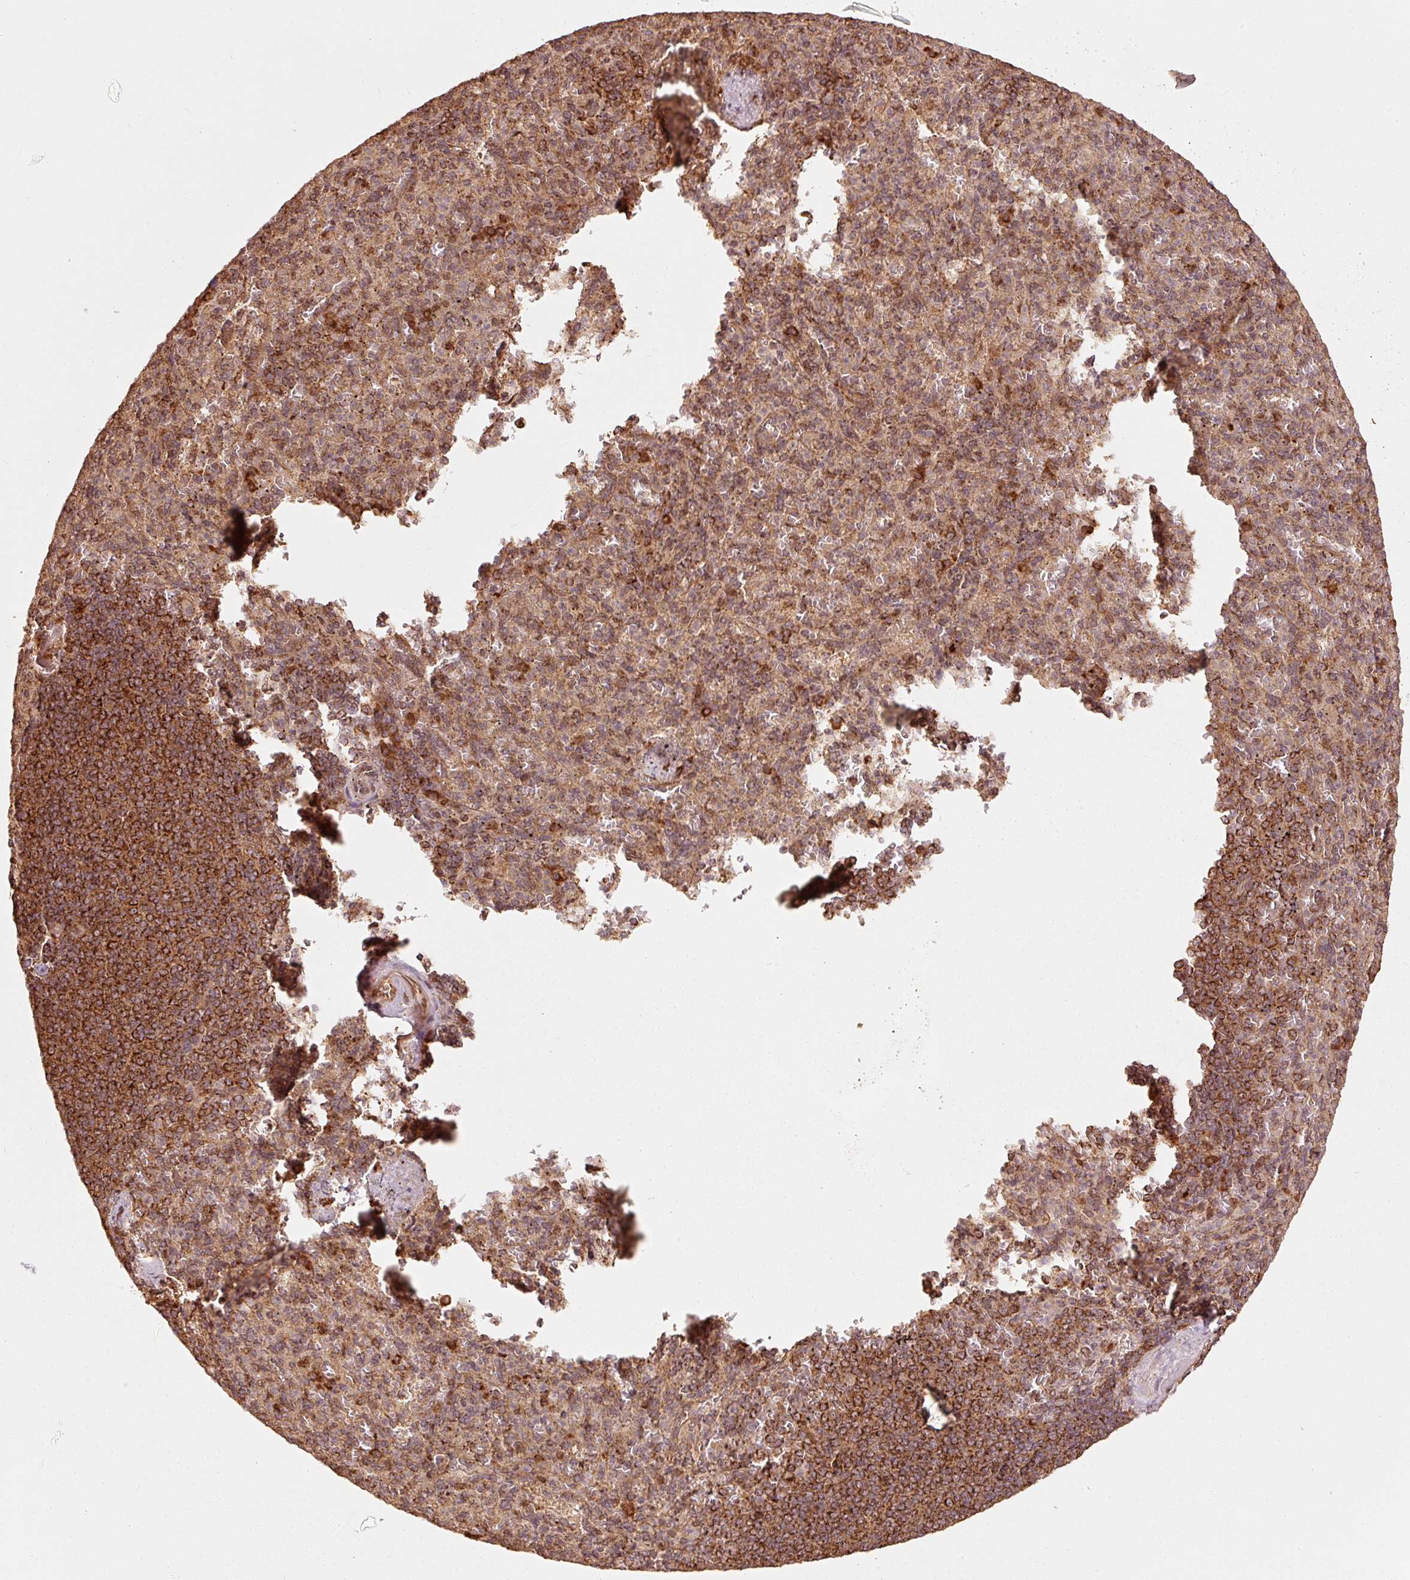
{"staining": {"intensity": "moderate", "quantity": ">75%", "location": "cytoplasmic/membranous"}, "tissue": "spleen", "cell_type": "Cells in red pulp", "image_type": "normal", "snomed": [{"axis": "morphology", "description": "Normal tissue, NOS"}, {"axis": "topography", "description": "Spleen"}], "caption": "Immunohistochemical staining of normal human spleen exhibits medium levels of moderate cytoplasmic/membranous positivity in approximately >75% of cells in red pulp.", "gene": "MRPL16", "patient": {"sex": "female", "age": 74}}